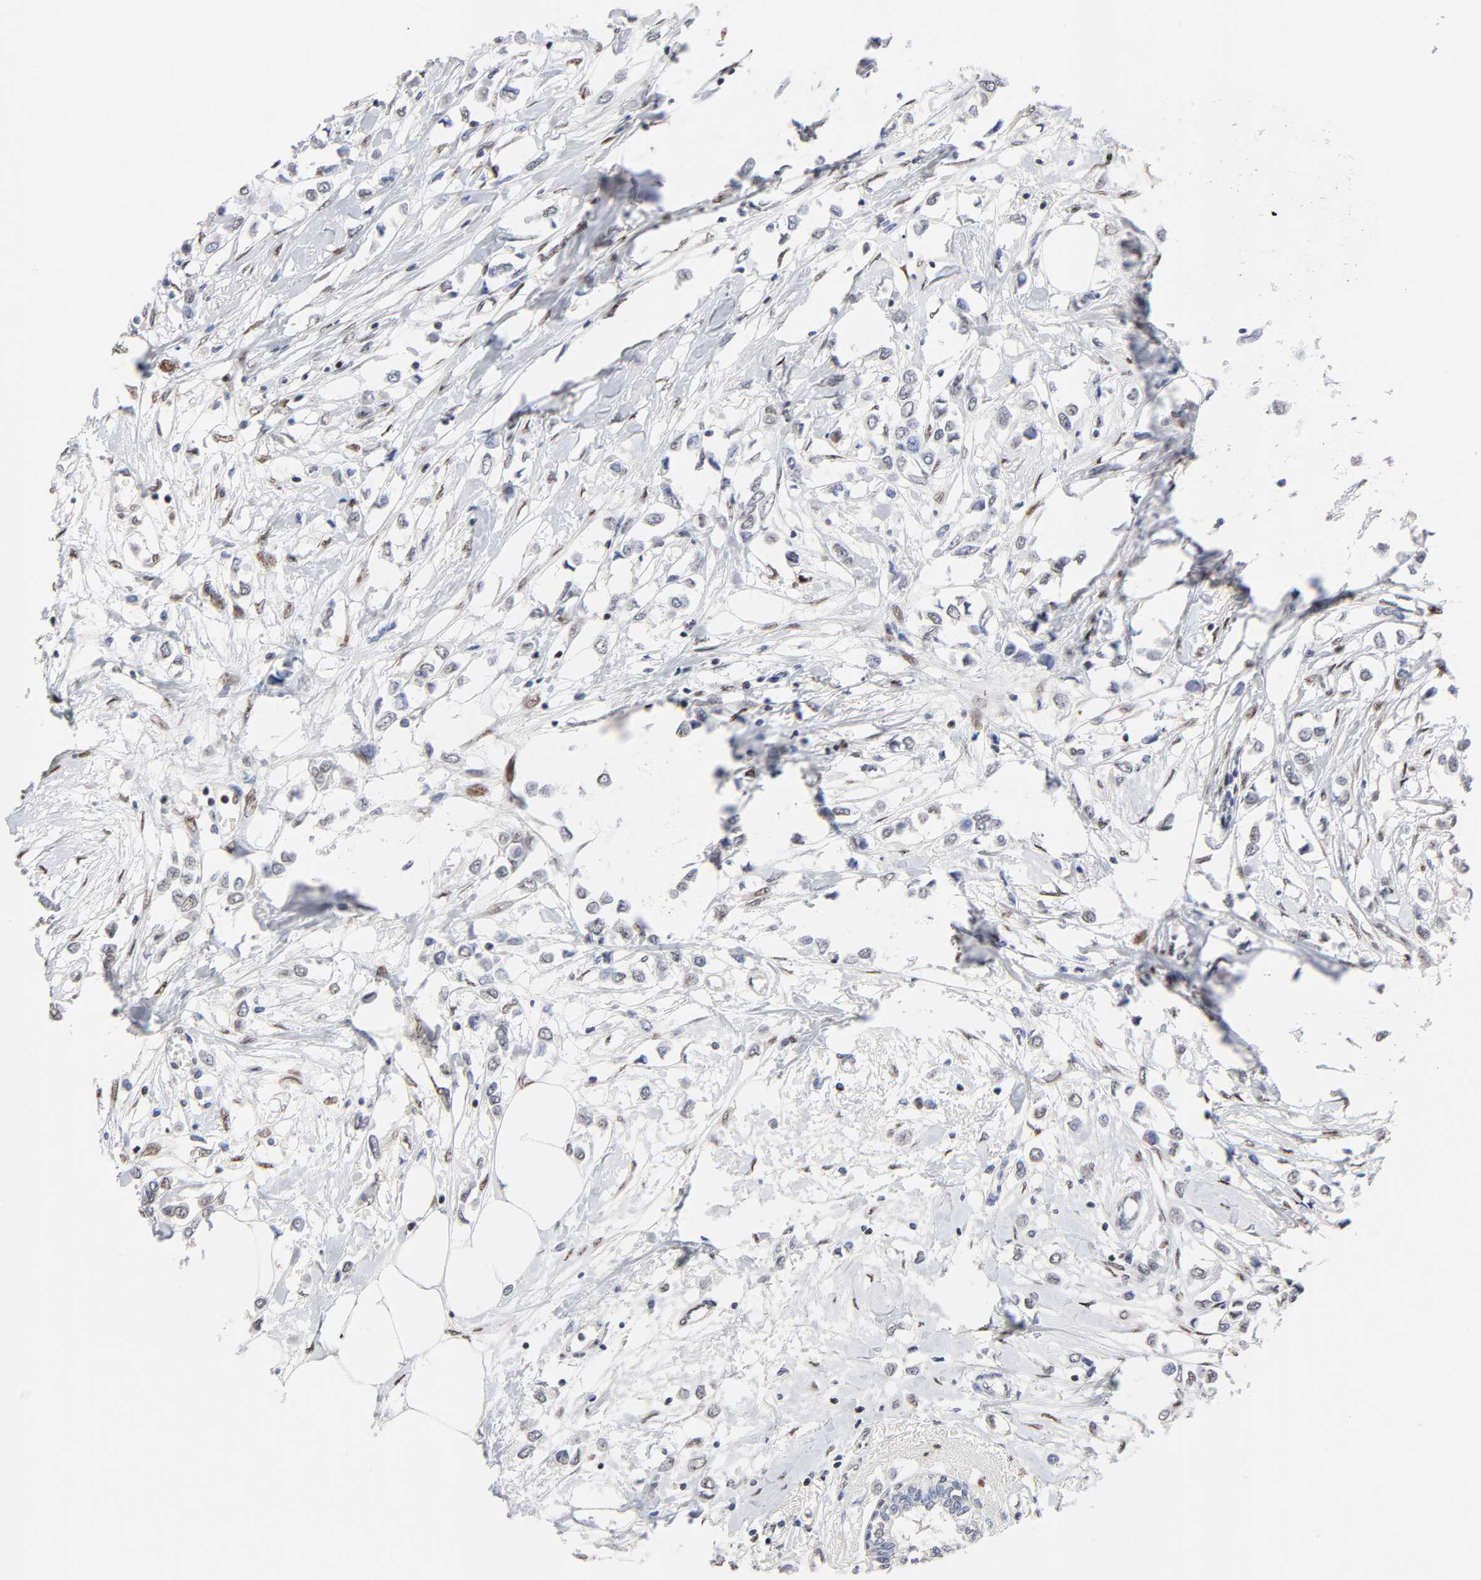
{"staining": {"intensity": "negative", "quantity": "none", "location": "none"}, "tissue": "breast cancer", "cell_type": "Tumor cells", "image_type": "cancer", "snomed": [{"axis": "morphology", "description": "Lobular carcinoma"}, {"axis": "topography", "description": "Breast"}], "caption": "Immunohistochemical staining of human breast cancer reveals no significant expression in tumor cells. (DAB immunohistochemistry with hematoxylin counter stain).", "gene": "STK38", "patient": {"sex": "female", "age": 51}}